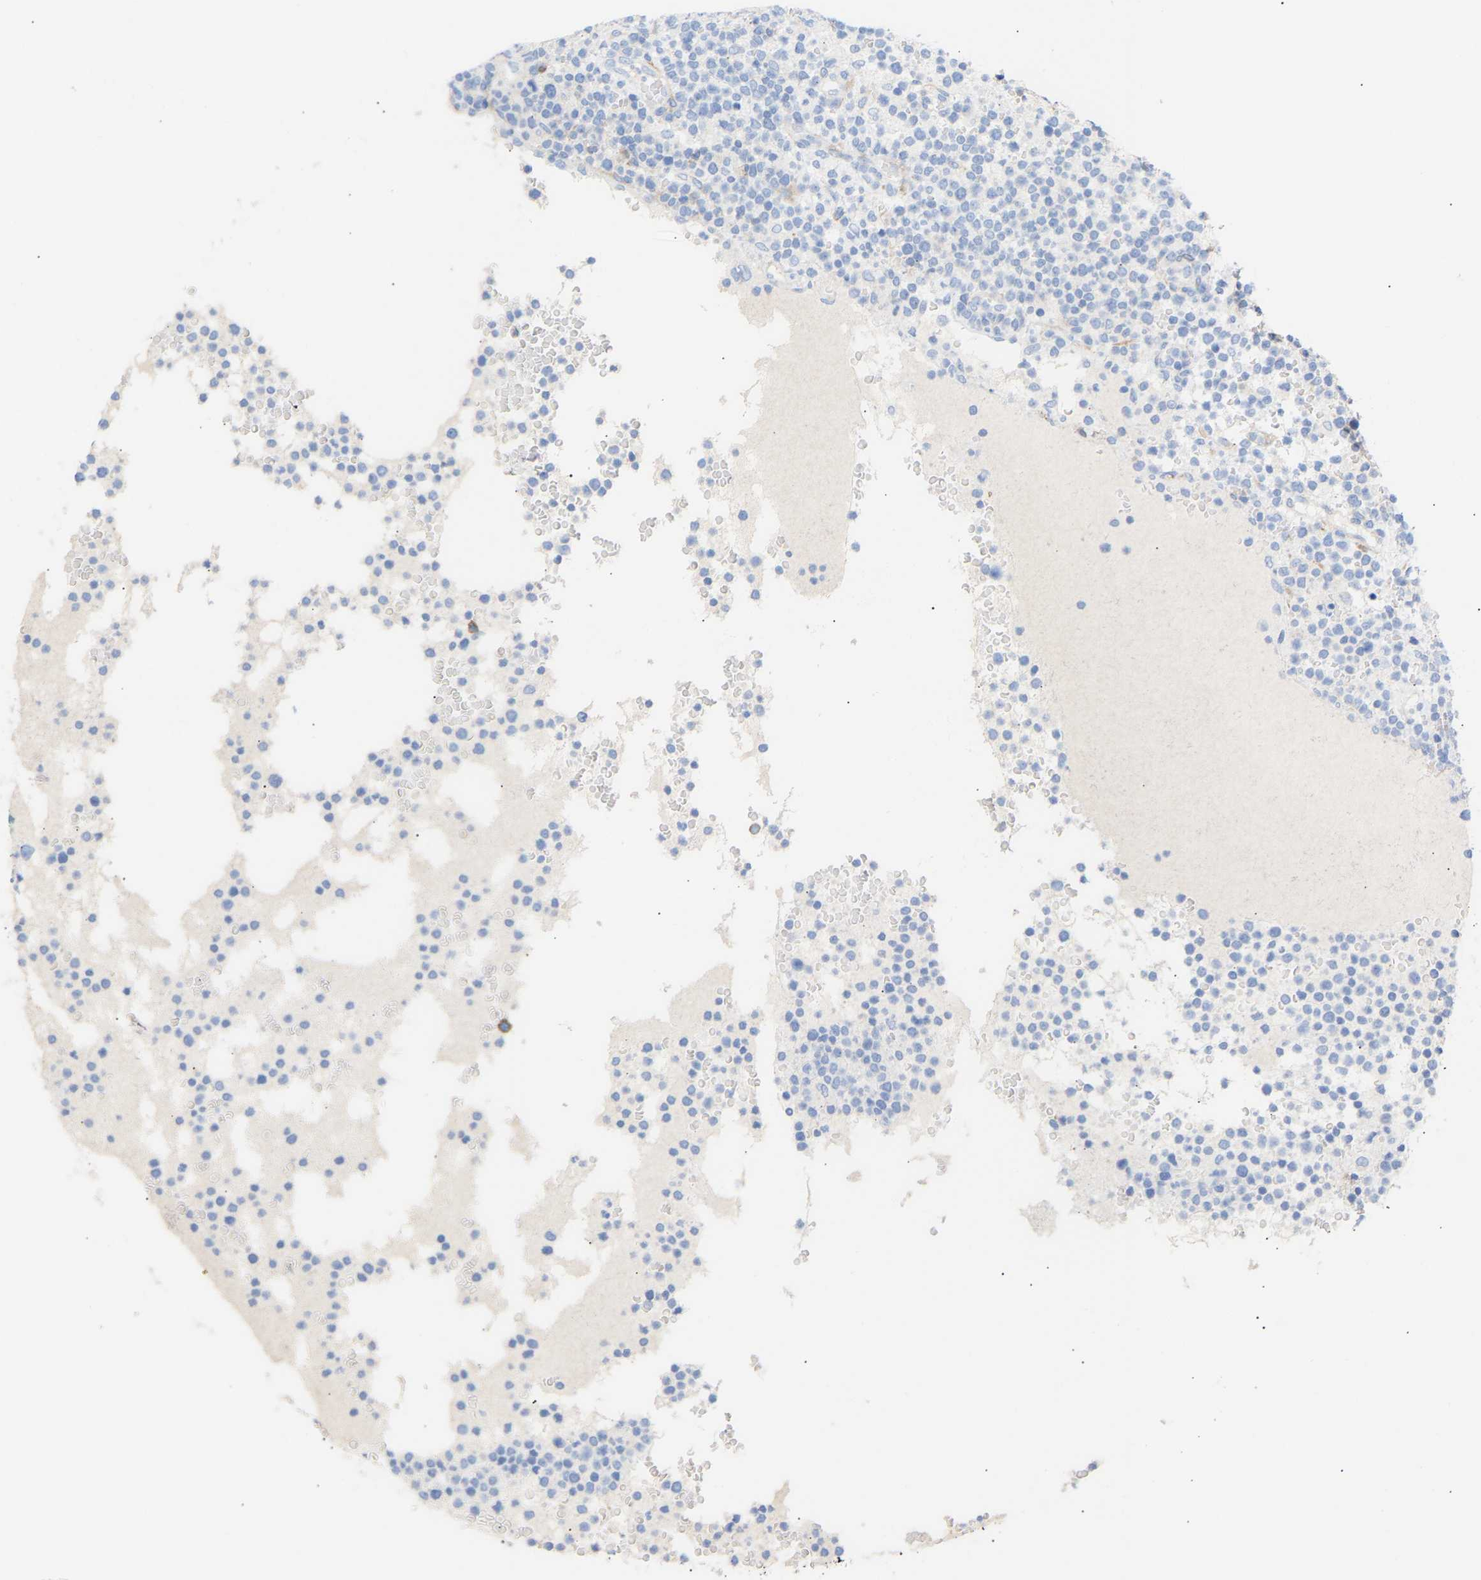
{"staining": {"intensity": "negative", "quantity": "none", "location": "none"}, "tissue": "lymphoma", "cell_type": "Tumor cells", "image_type": "cancer", "snomed": [{"axis": "morphology", "description": "Malignant lymphoma, non-Hodgkin's type, High grade"}, {"axis": "topography", "description": "Lymph node"}], "caption": "Immunohistochemical staining of human high-grade malignant lymphoma, non-Hodgkin's type demonstrates no significant staining in tumor cells.", "gene": "AMPH", "patient": {"sex": "male", "age": 61}}